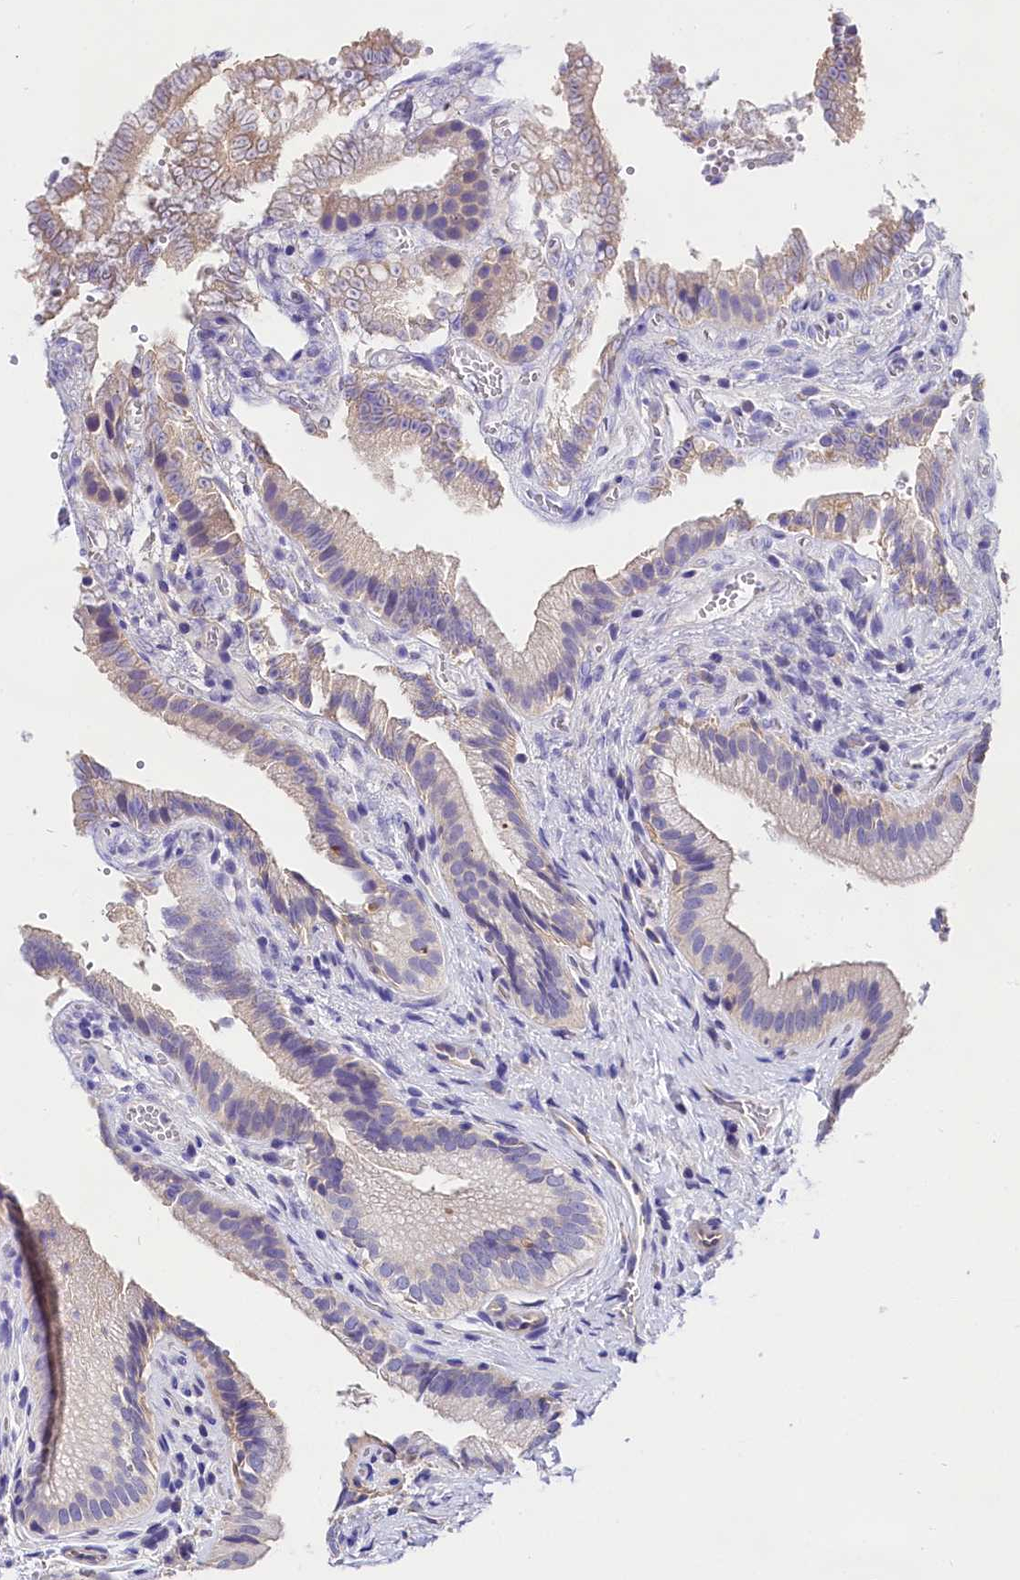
{"staining": {"intensity": "weak", "quantity": "<25%", "location": "cytoplasmic/membranous"}, "tissue": "gallbladder", "cell_type": "Glandular cells", "image_type": "normal", "snomed": [{"axis": "morphology", "description": "Normal tissue, NOS"}, {"axis": "topography", "description": "Gallbladder"}], "caption": "A high-resolution histopathology image shows IHC staining of normal gallbladder, which shows no significant expression in glandular cells.", "gene": "OAS3", "patient": {"sex": "female", "age": 30}}